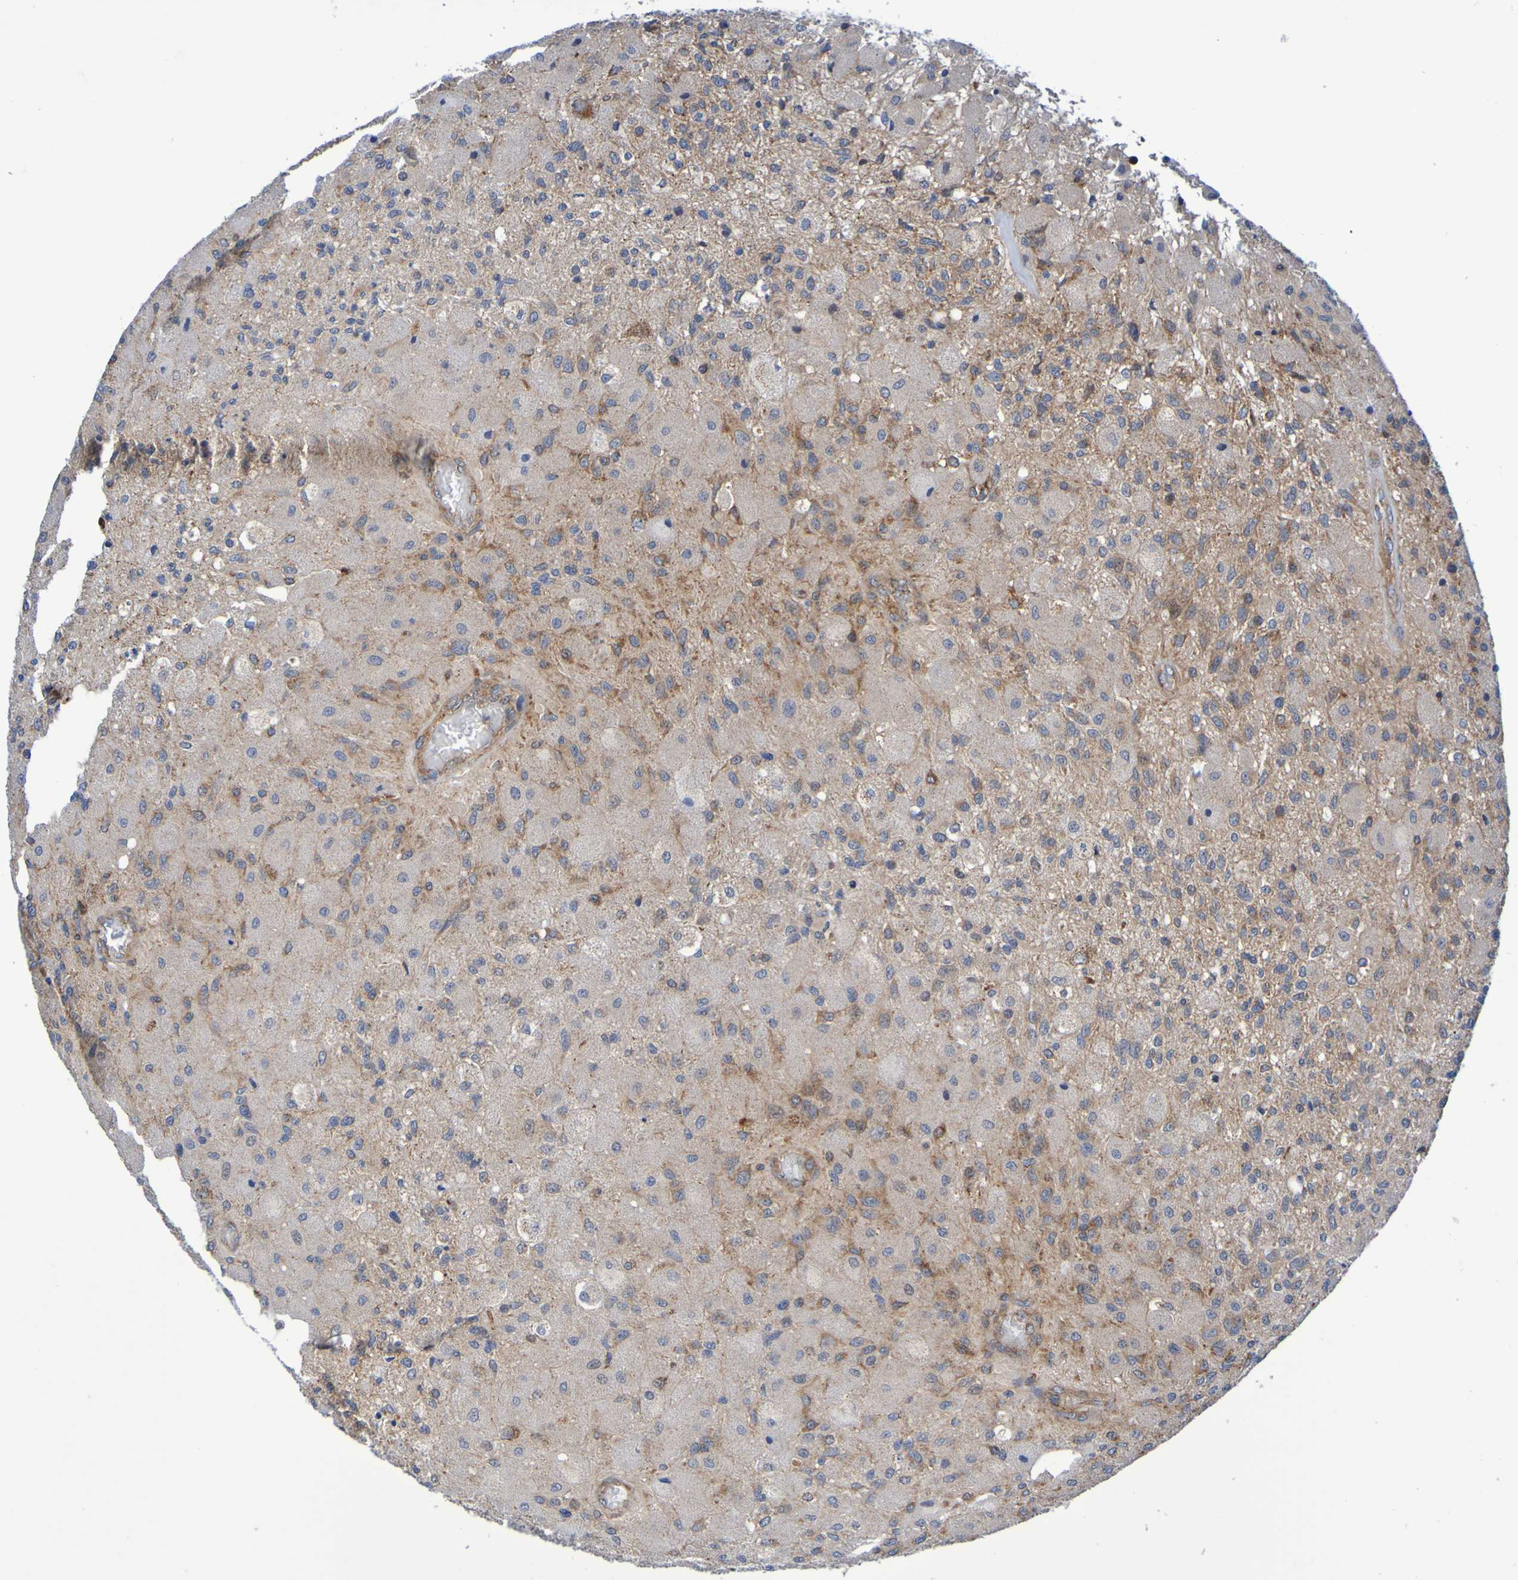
{"staining": {"intensity": "weak", "quantity": ">75%", "location": "cytoplasmic/membranous"}, "tissue": "glioma", "cell_type": "Tumor cells", "image_type": "cancer", "snomed": [{"axis": "morphology", "description": "Normal tissue, NOS"}, {"axis": "morphology", "description": "Glioma, malignant, High grade"}, {"axis": "topography", "description": "Cerebral cortex"}], "caption": "Malignant glioma (high-grade) stained with a protein marker reveals weak staining in tumor cells.", "gene": "CCDC51", "patient": {"sex": "male", "age": 77}}